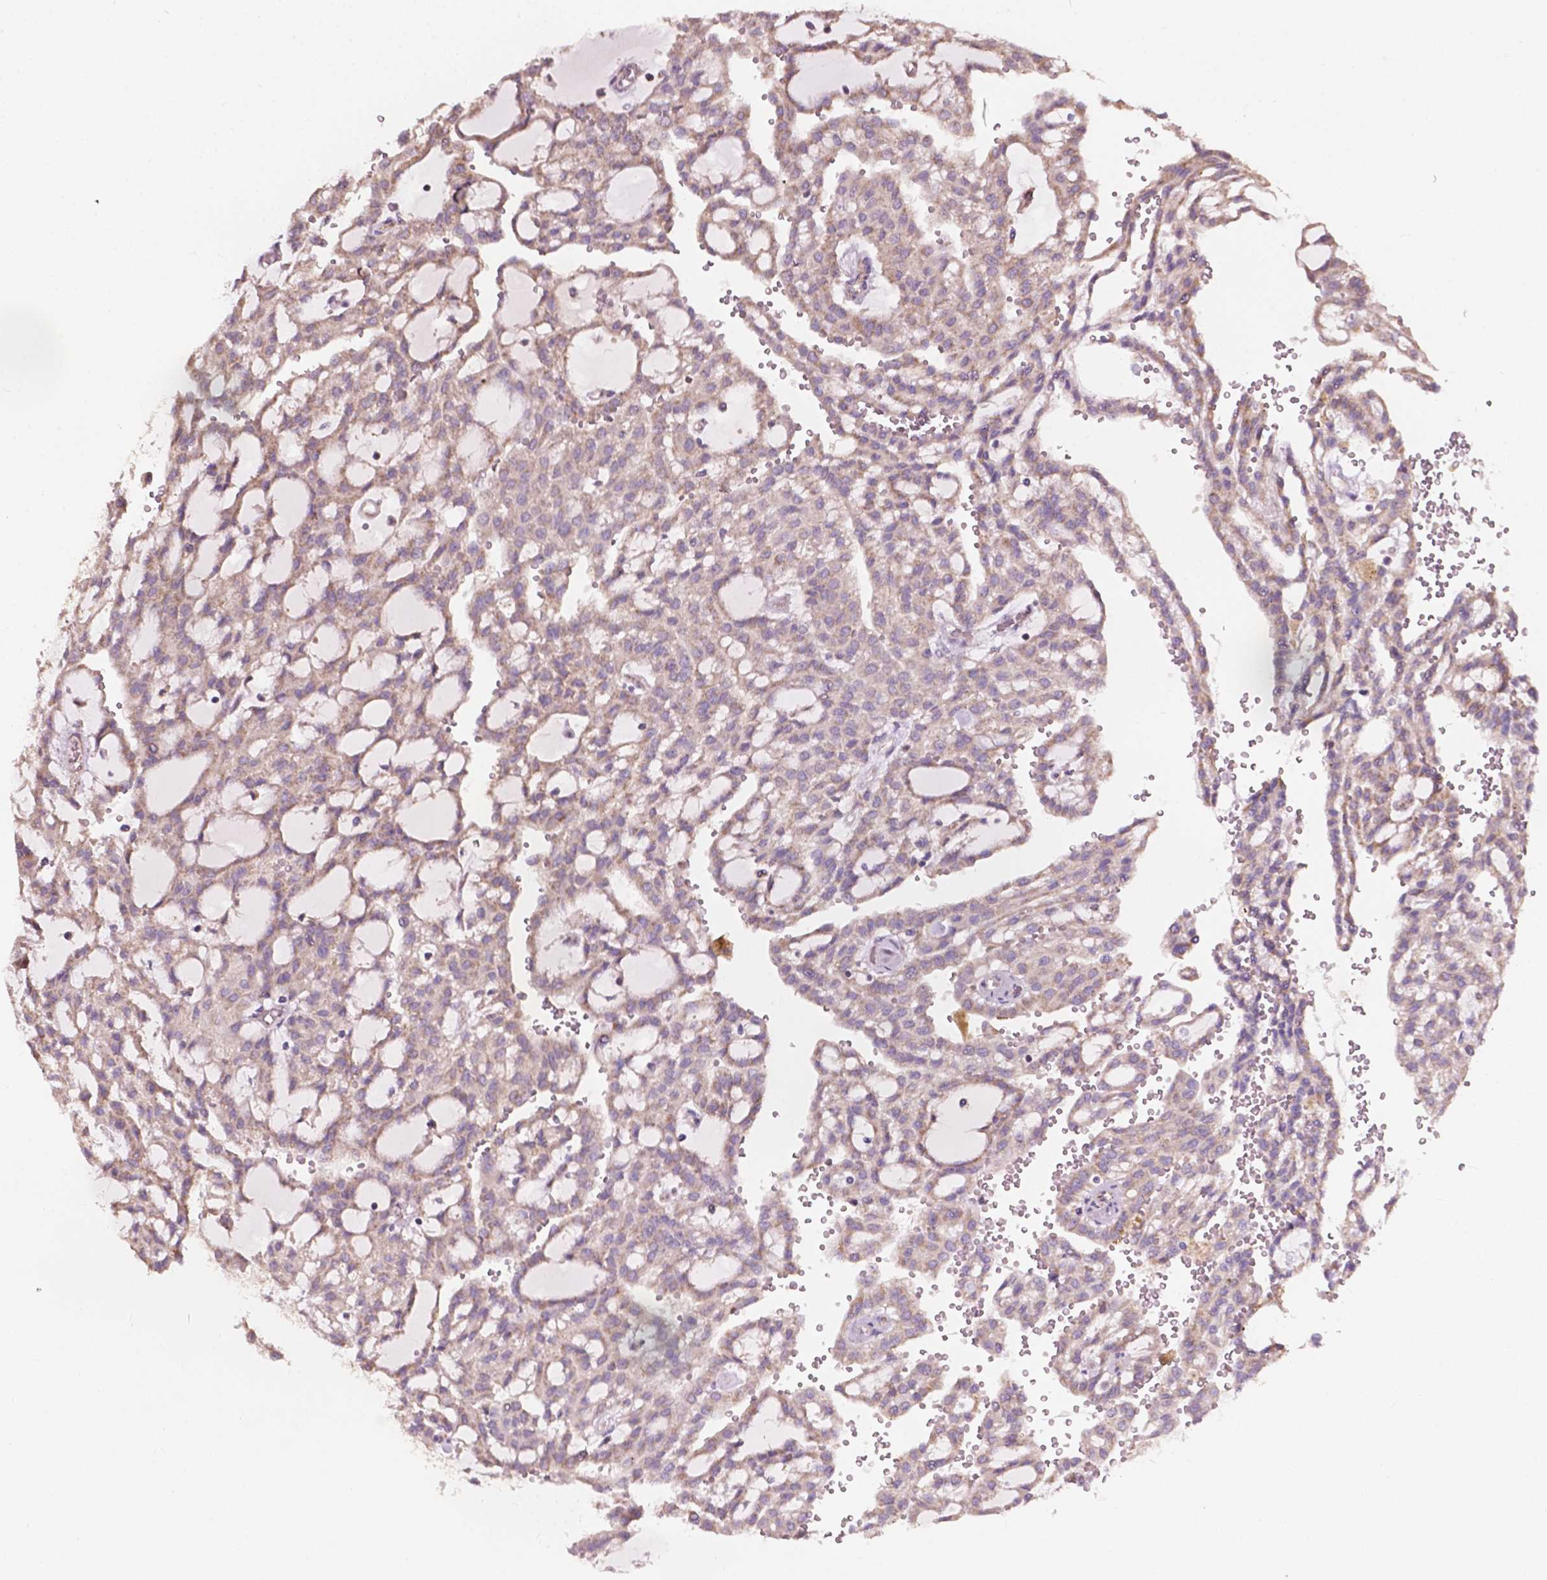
{"staining": {"intensity": "weak", "quantity": ">75%", "location": "cytoplasmic/membranous"}, "tissue": "renal cancer", "cell_type": "Tumor cells", "image_type": "cancer", "snomed": [{"axis": "morphology", "description": "Adenocarcinoma, NOS"}, {"axis": "topography", "description": "Kidney"}], "caption": "Immunohistochemistry of human renal cancer displays low levels of weak cytoplasmic/membranous positivity in approximately >75% of tumor cells. (DAB IHC, brown staining for protein, blue staining for nuclei).", "gene": "NDUFA10", "patient": {"sex": "male", "age": 63}}